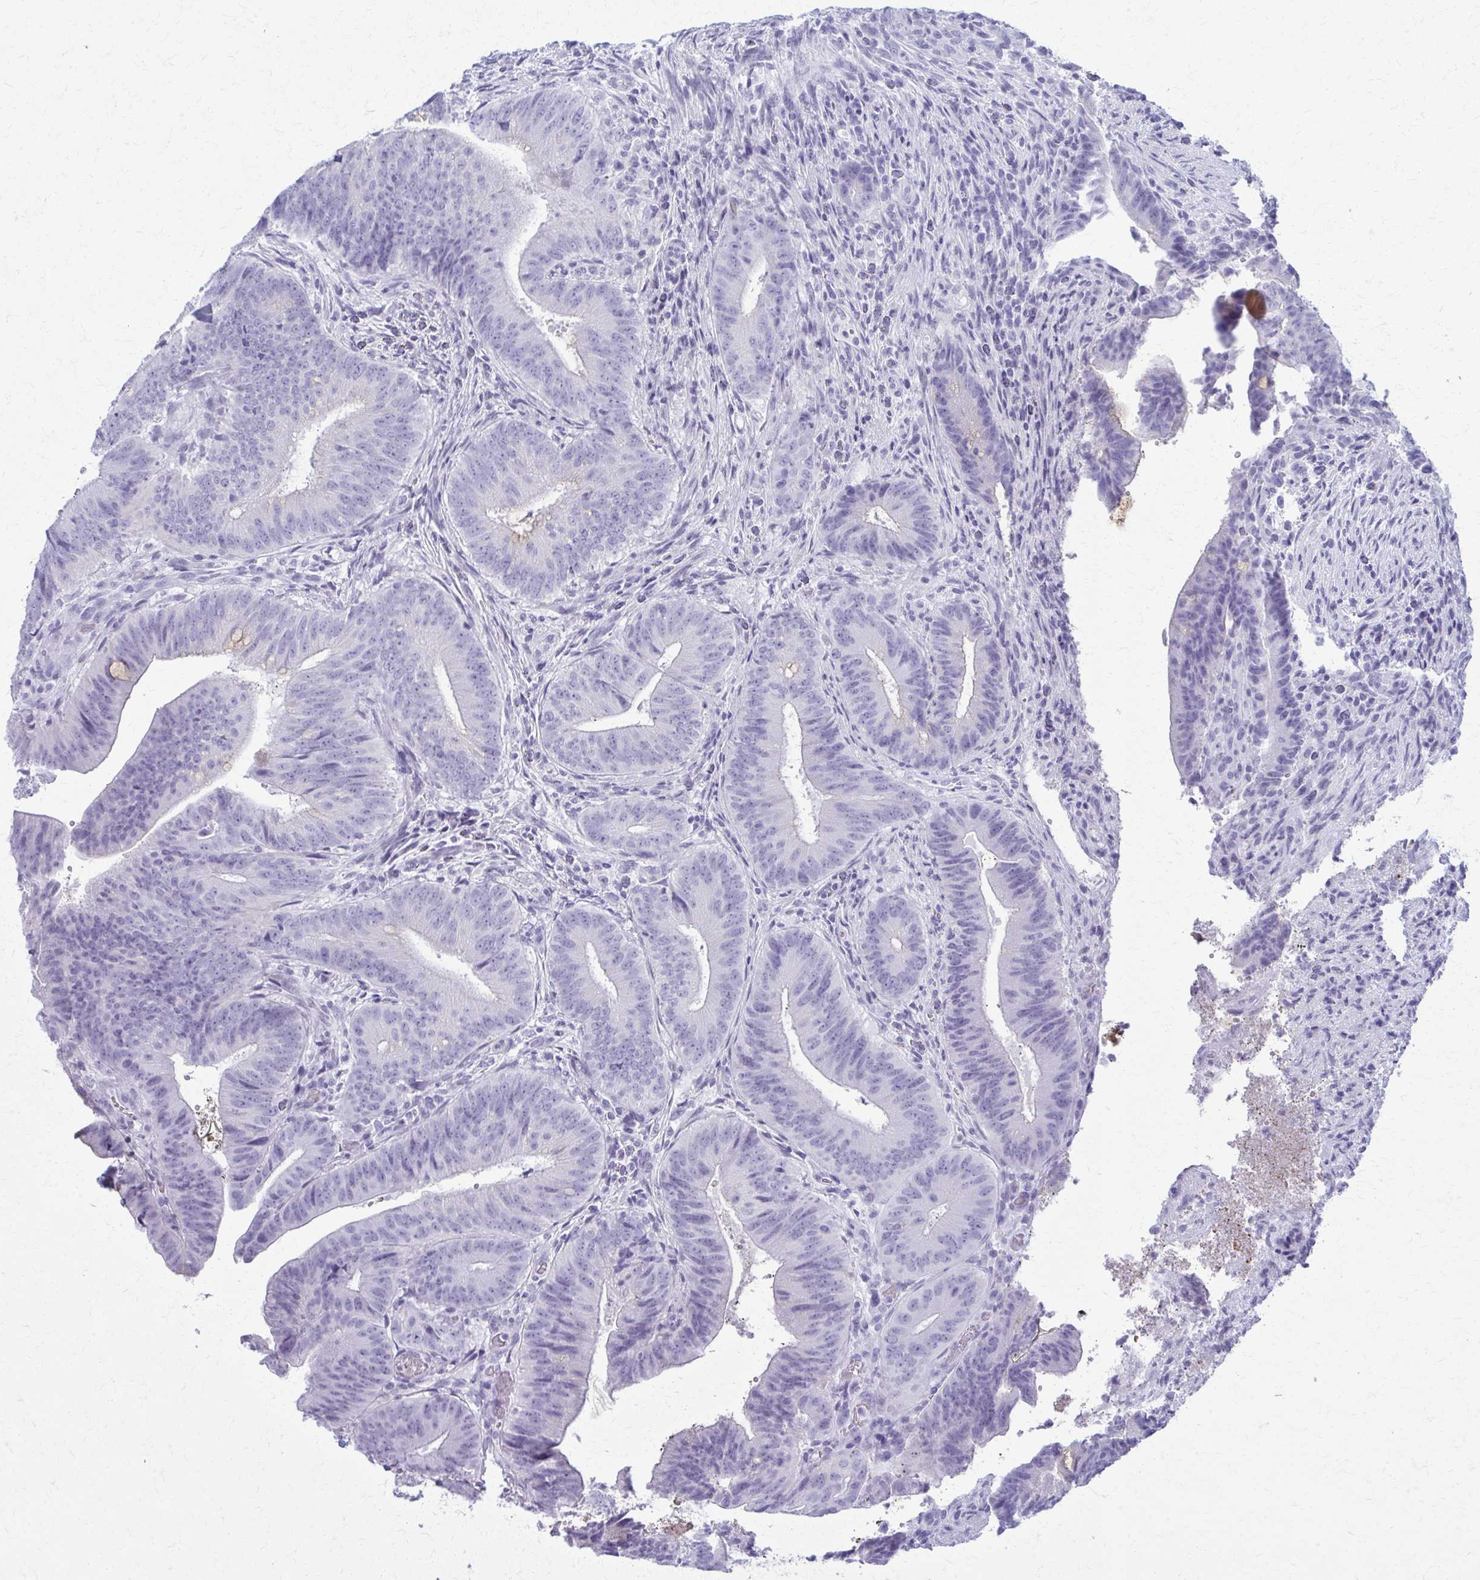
{"staining": {"intensity": "negative", "quantity": "none", "location": "none"}, "tissue": "colorectal cancer", "cell_type": "Tumor cells", "image_type": "cancer", "snomed": [{"axis": "morphology", "description": "Adenocarcinoma, NOS"}, {"axis": "topography", "description": "Colon"}], "caption": "Immunohistochemistry of human colorectal cancer (adenocarcinoma) shows no staining in tumor cells.", "gene": "ACSM2B", "patient": {"sex": "female", "age": 43}}